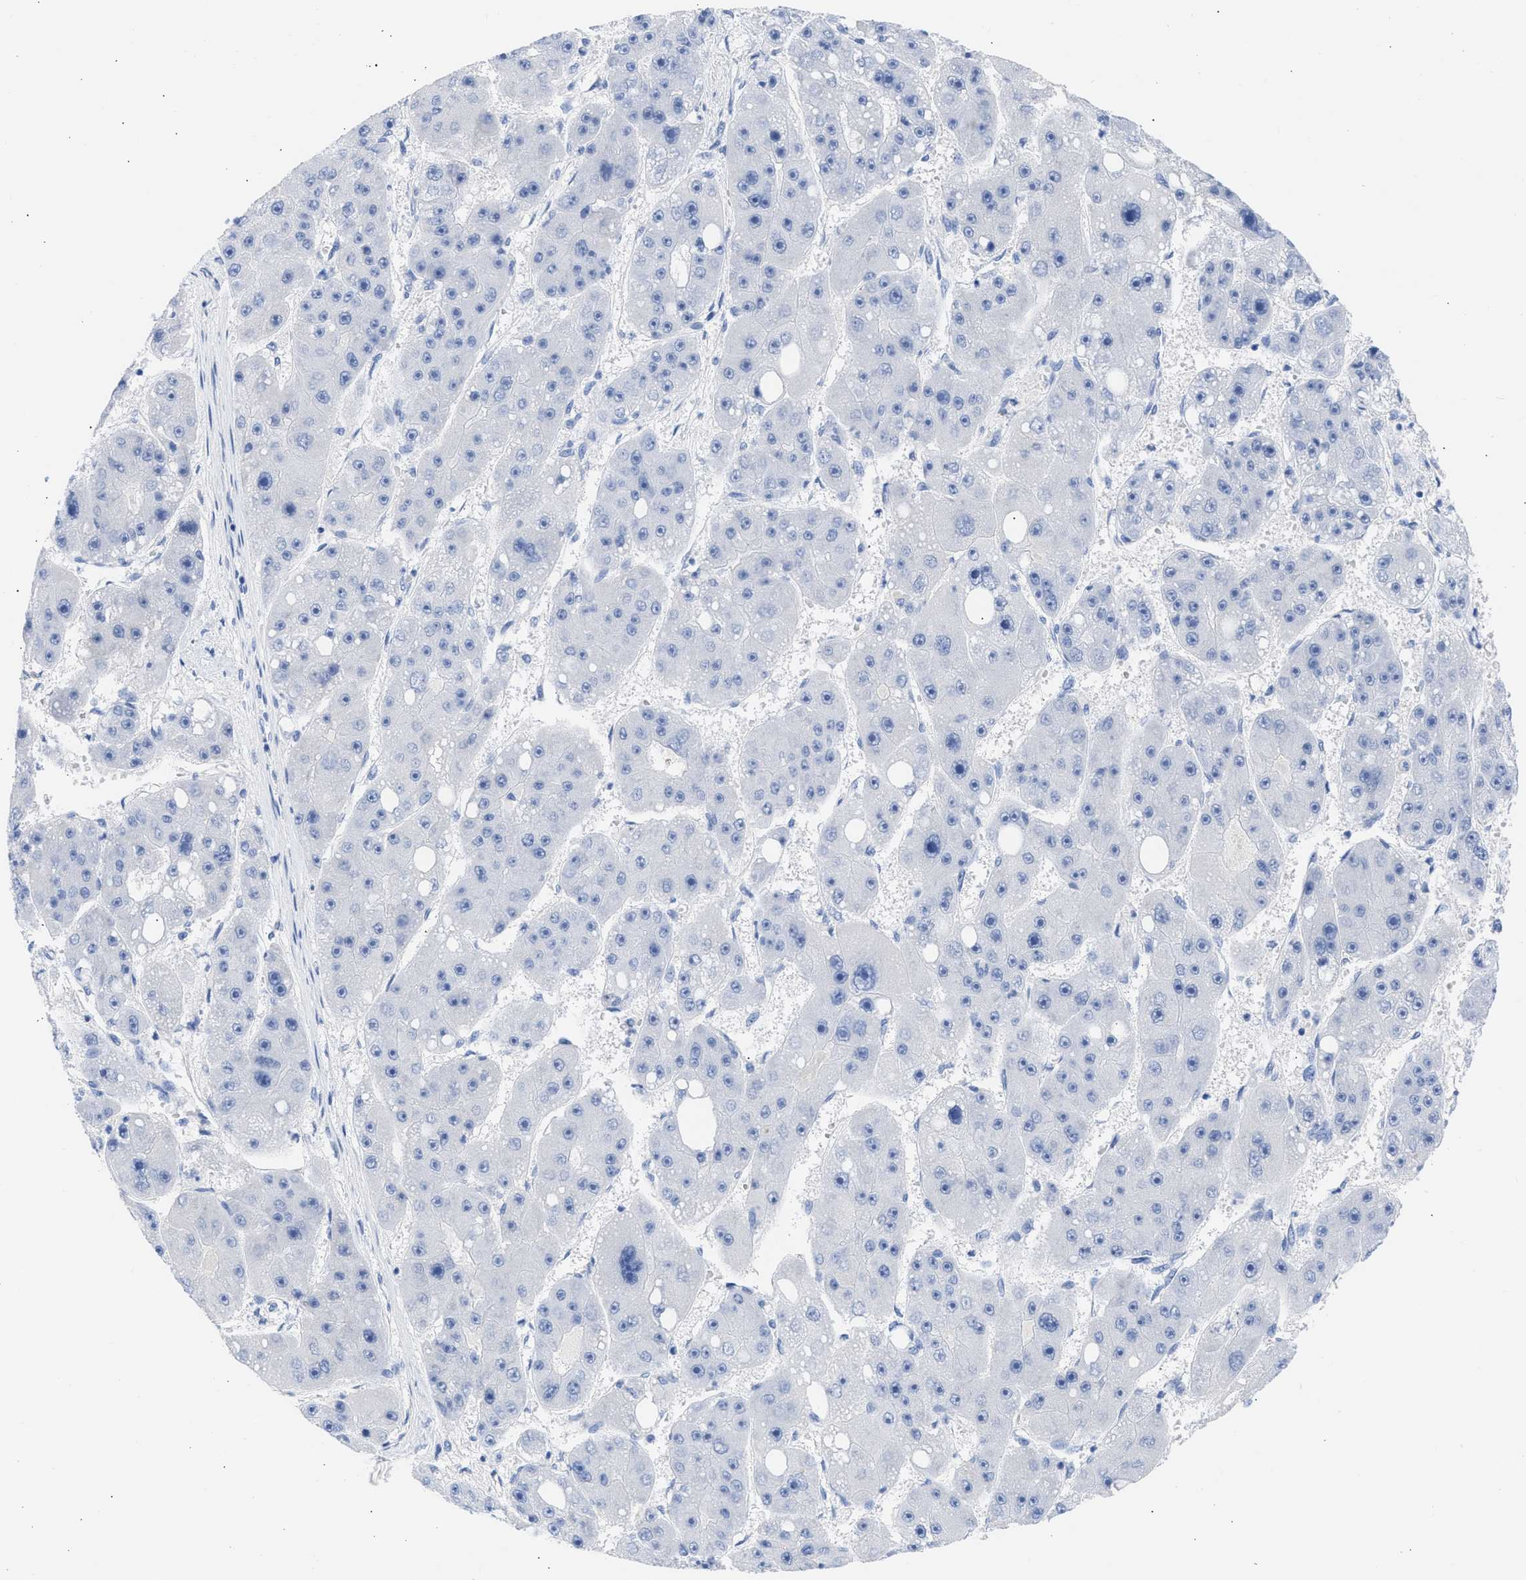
{"staining": {"intensity": "negative", "quantity": "none", "location": "none"}, "tissue": "liver cancer", "cell_type": "Tumor cells", "image_type": "cancer", "snomed": [{"axis": "morphology", "description": "Carcinoma, Hepatocellular, NOS"}, {"axis": "topography", "description": "Liver"}], "caption": "This is an immunohistochemistry (IHC) photomicrograph of human liver hepatocellular carcinoma. There is no staining in tumor cells.", "gene": "RSPH1", "patient": {"sex": "female", "age": 61}}